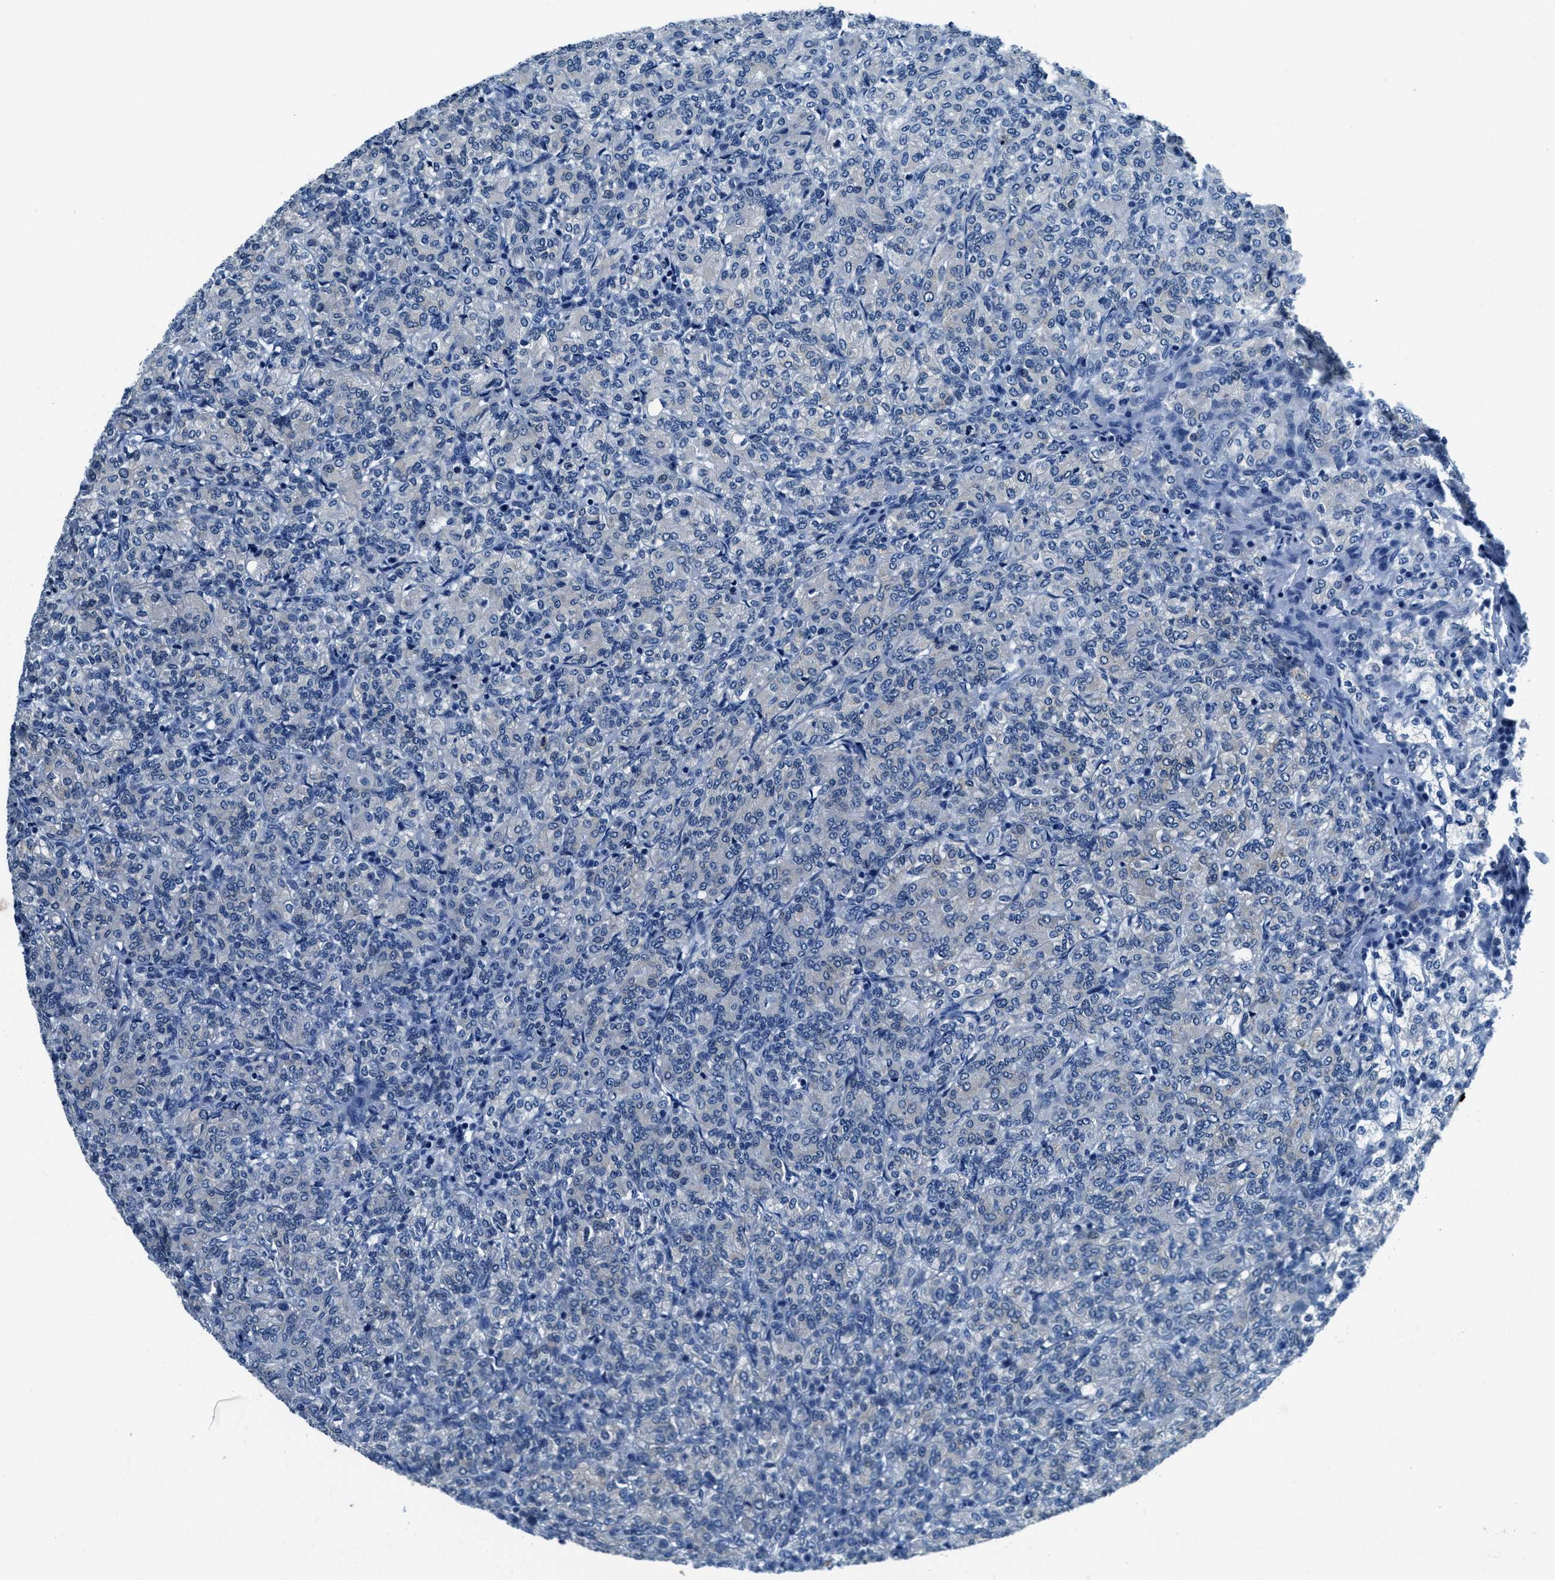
{"staining": {"intensity": "negative", "quantity": "none", "location": "none"}, "tissue": "renal cancer", "cell_type": "Tumor cells", "image_type": "cancer", "snomed": [{"axis": "morphology", "description": "Adenocarcinoma, NOS"}, {"axis": "topography", "description": "Kidney"}], "caption": "Tumor cells show no significant protein expression in renal cancer.", "gene": "UBAC2", "patient": {"sex": "male", "age": 77}}